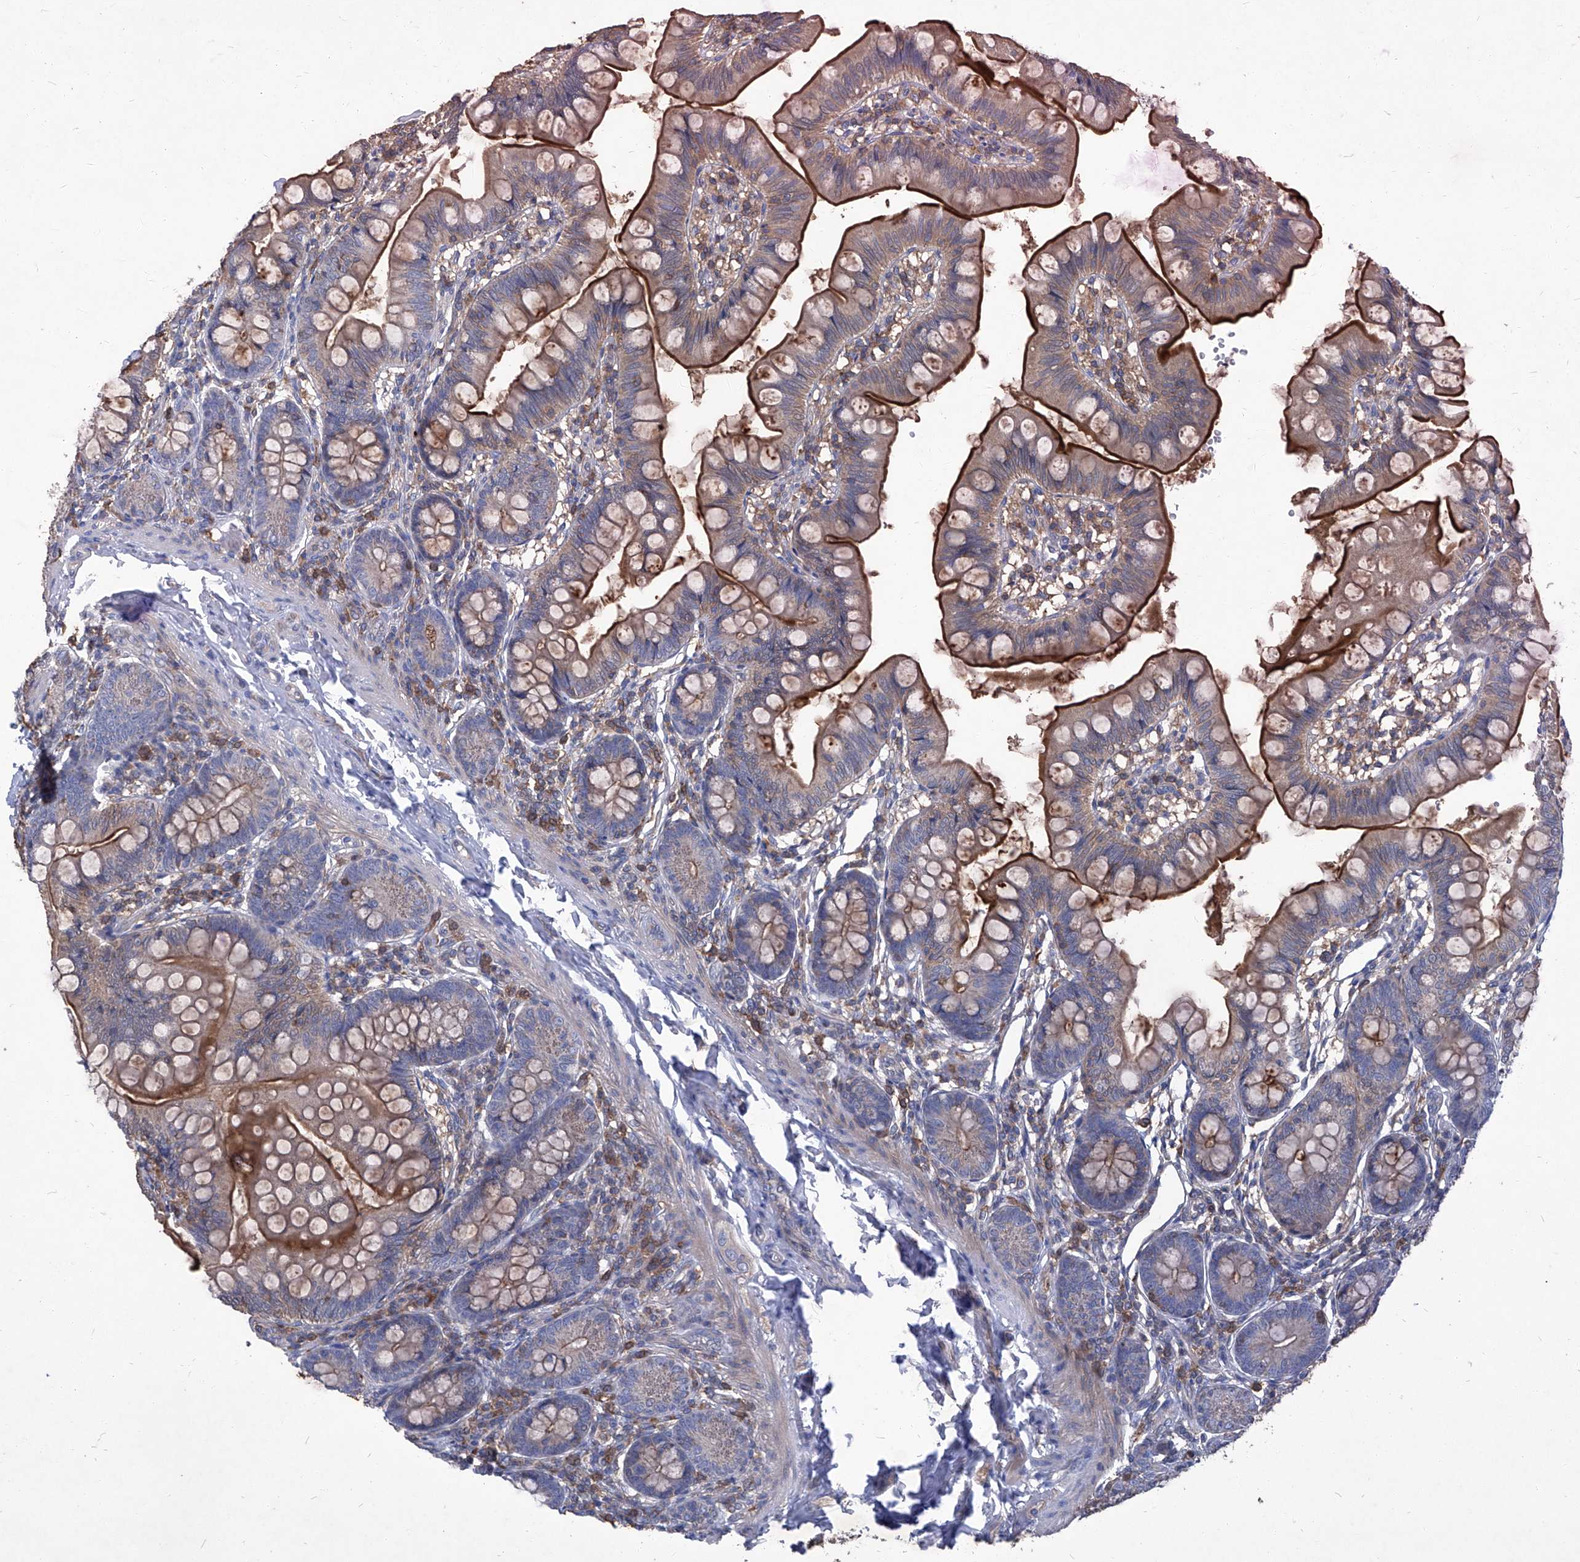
{"staining": {"intensity": "strong", "quantity": "25%-75%", "location": "cytoplasmic/membranous"}, "tissue": "small intestine", "cell_type": "Glandular cells", "image_type": "normal", "snomed": [{"axis": "morphology", "description": "Normal tissue, NOS"}, {"axis": "topography", "description": "Small intestine"}], "caption": "Immunohistochemistry image of normal small intestine stained for a protein (brown), which exhibits high levels of strong cytoplasmic/membranous staining in approximately 25%-75% of glandular cells.", "gene": "EPHA8", "patient": {"sex": "male", "age": 7}}